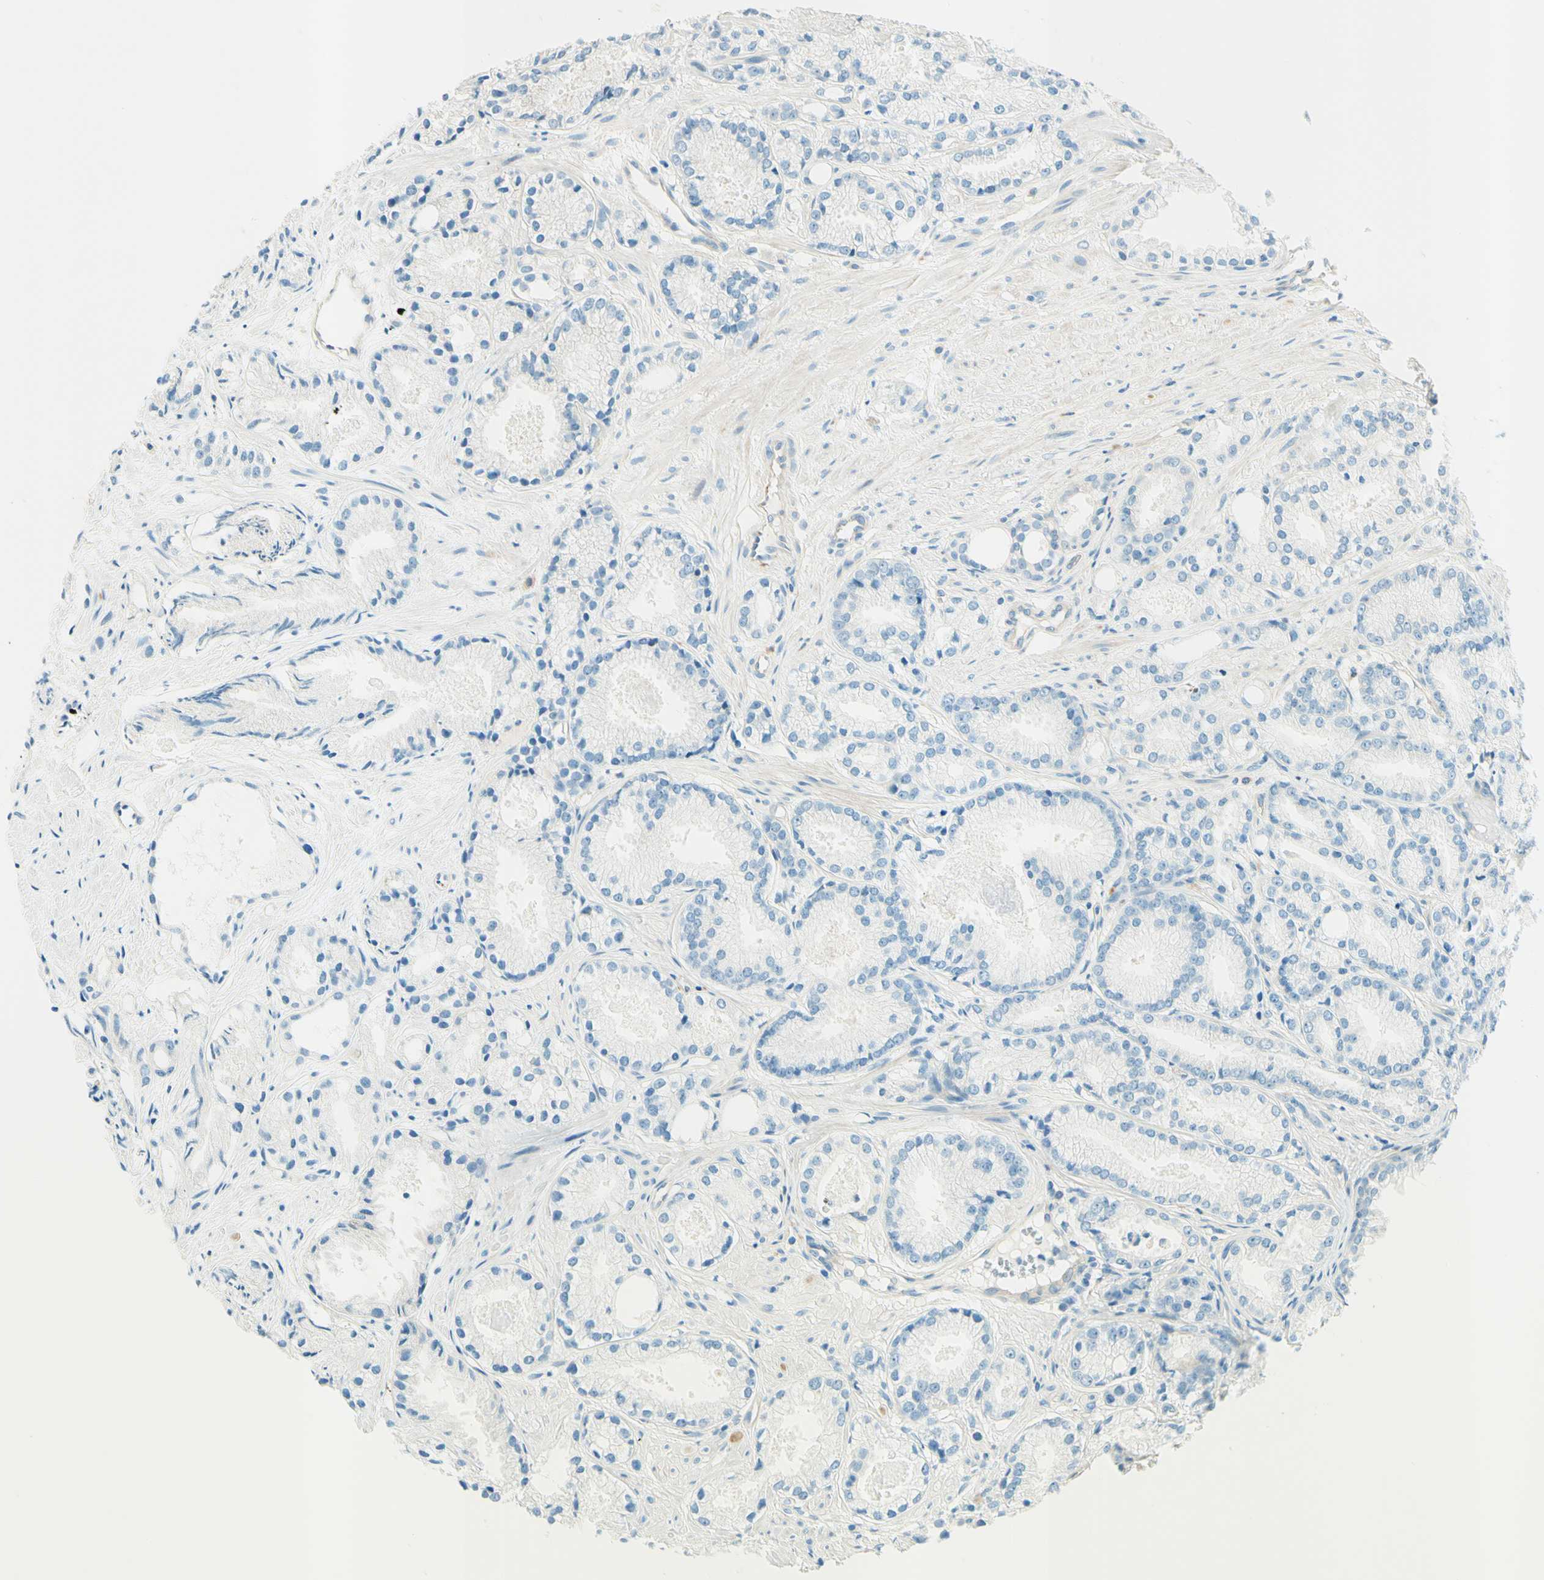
{"staining": {"intensity": "negative", "quantity": "none", "location": "none"}, "tissue": "prostate cancer", "cell_type": "Tumor cells", "image_type": "cancer", "snomed": [{"axis": "morphology", "description": "Adenocarcinoma, Low grade"}, {"axis": "topography", "description": "Prostate"}], "caption": "This histopathology image is of prostate adenocarcinoma (low-grade) stained with immunohistochemistry to label a protein in brown with the nuclei are counter-stained blue. There is no positivity in tumor cells.", "gene": "TAOK2", "patient": {"sex": "male", "age": 72}}